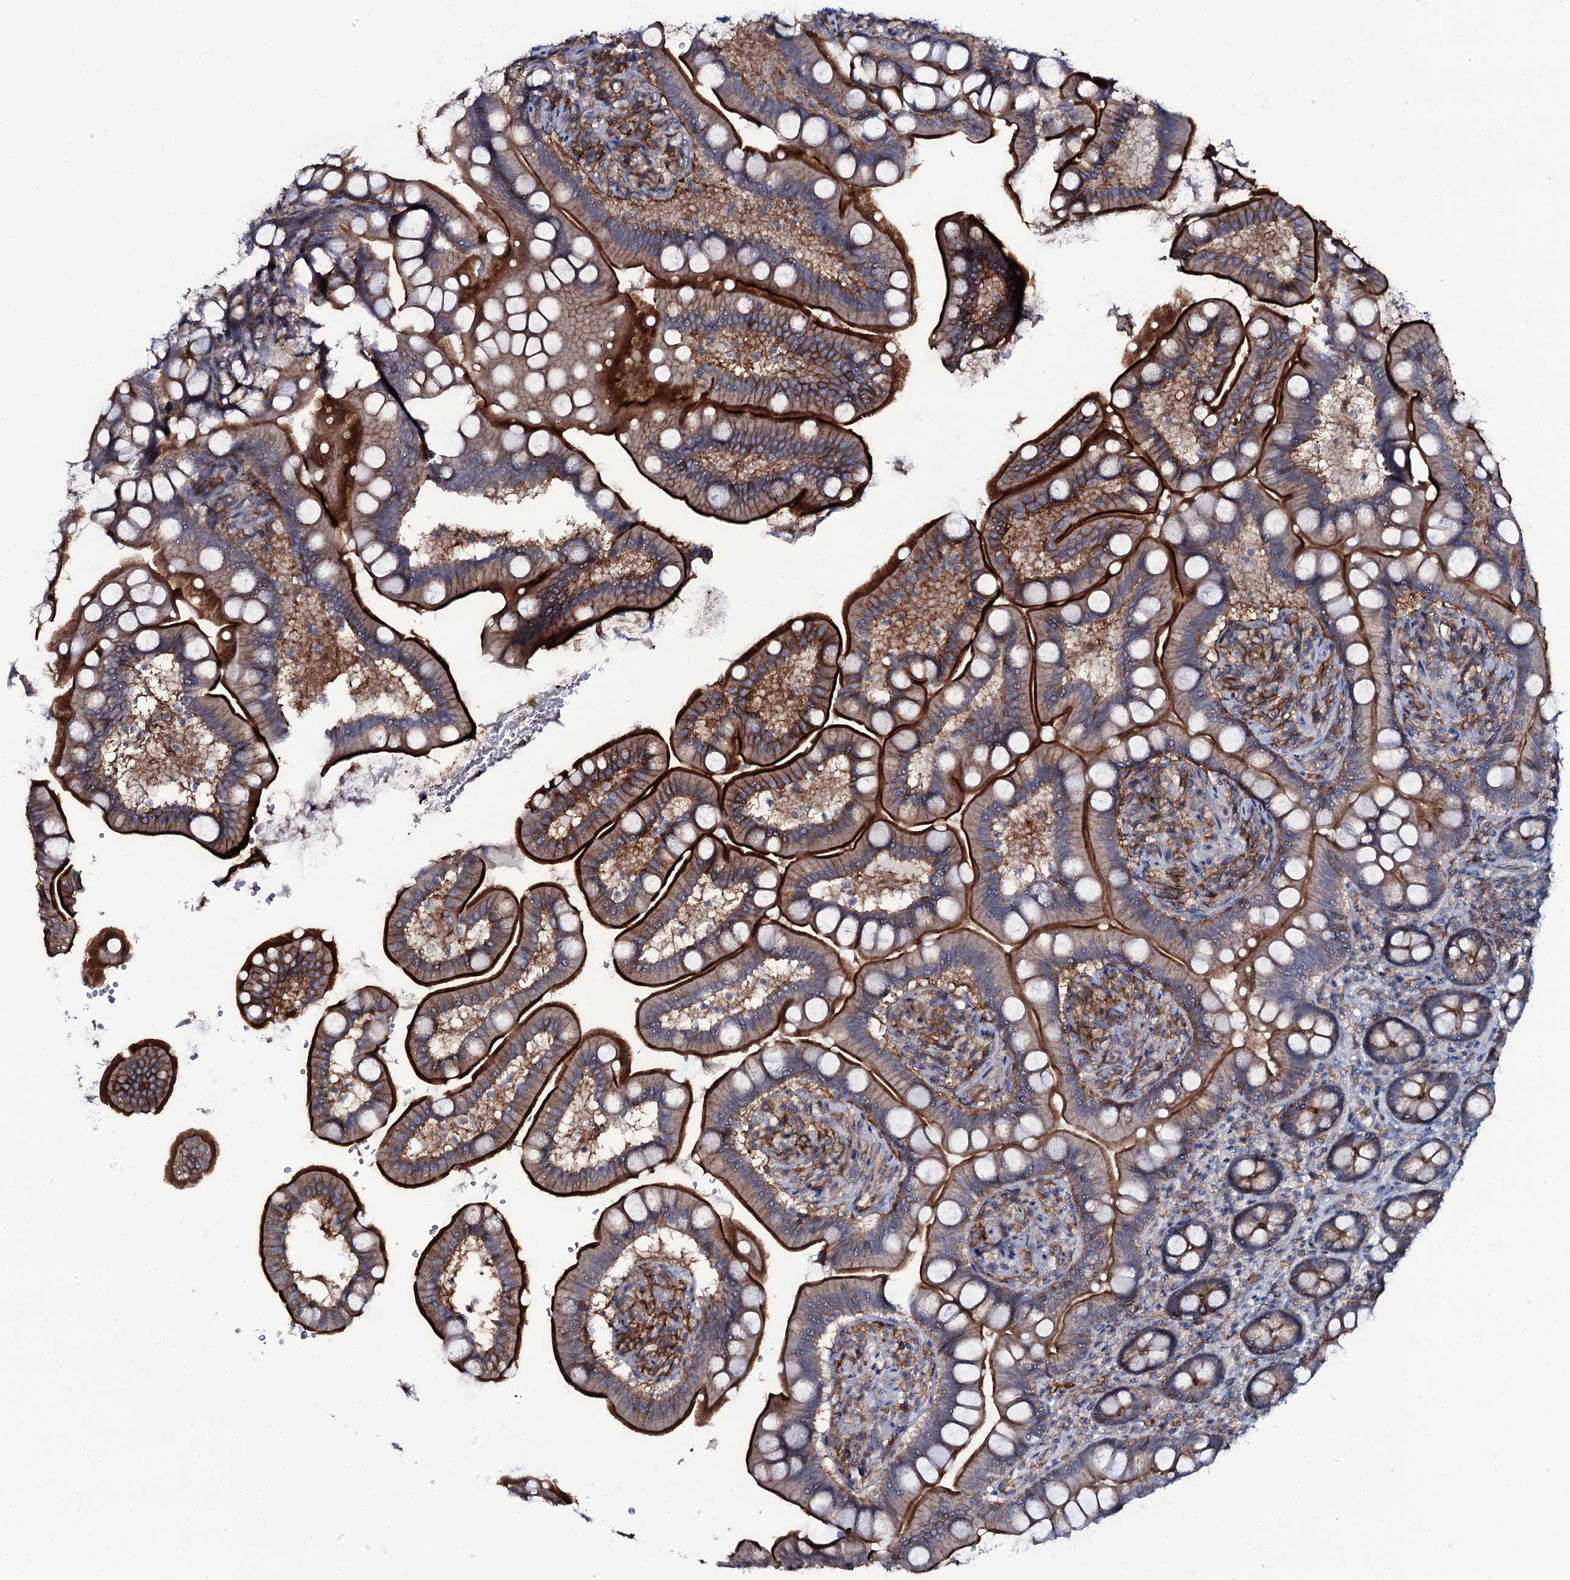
{"staining": {"intensity": "strong", "quantity": "25%-75%", "location": "cytoplasmic/membranous"}, "tissue": "small intestine", "cell_type": "Glandular cells", "image_type": "normal", "snomed": [{"axis": "morphology", "description": "Normal tissue, NOS"}, {"axis": "topography", "description": "Small intestine"}], "caption": "Protein expression analysis of unremarkable small intestine reveals strong cytoplasmic/membranous expression in approximately 25%-75% of glandular cells.", "gene": "SNAP23", "patient": {"sex": "female", "age": 64}}